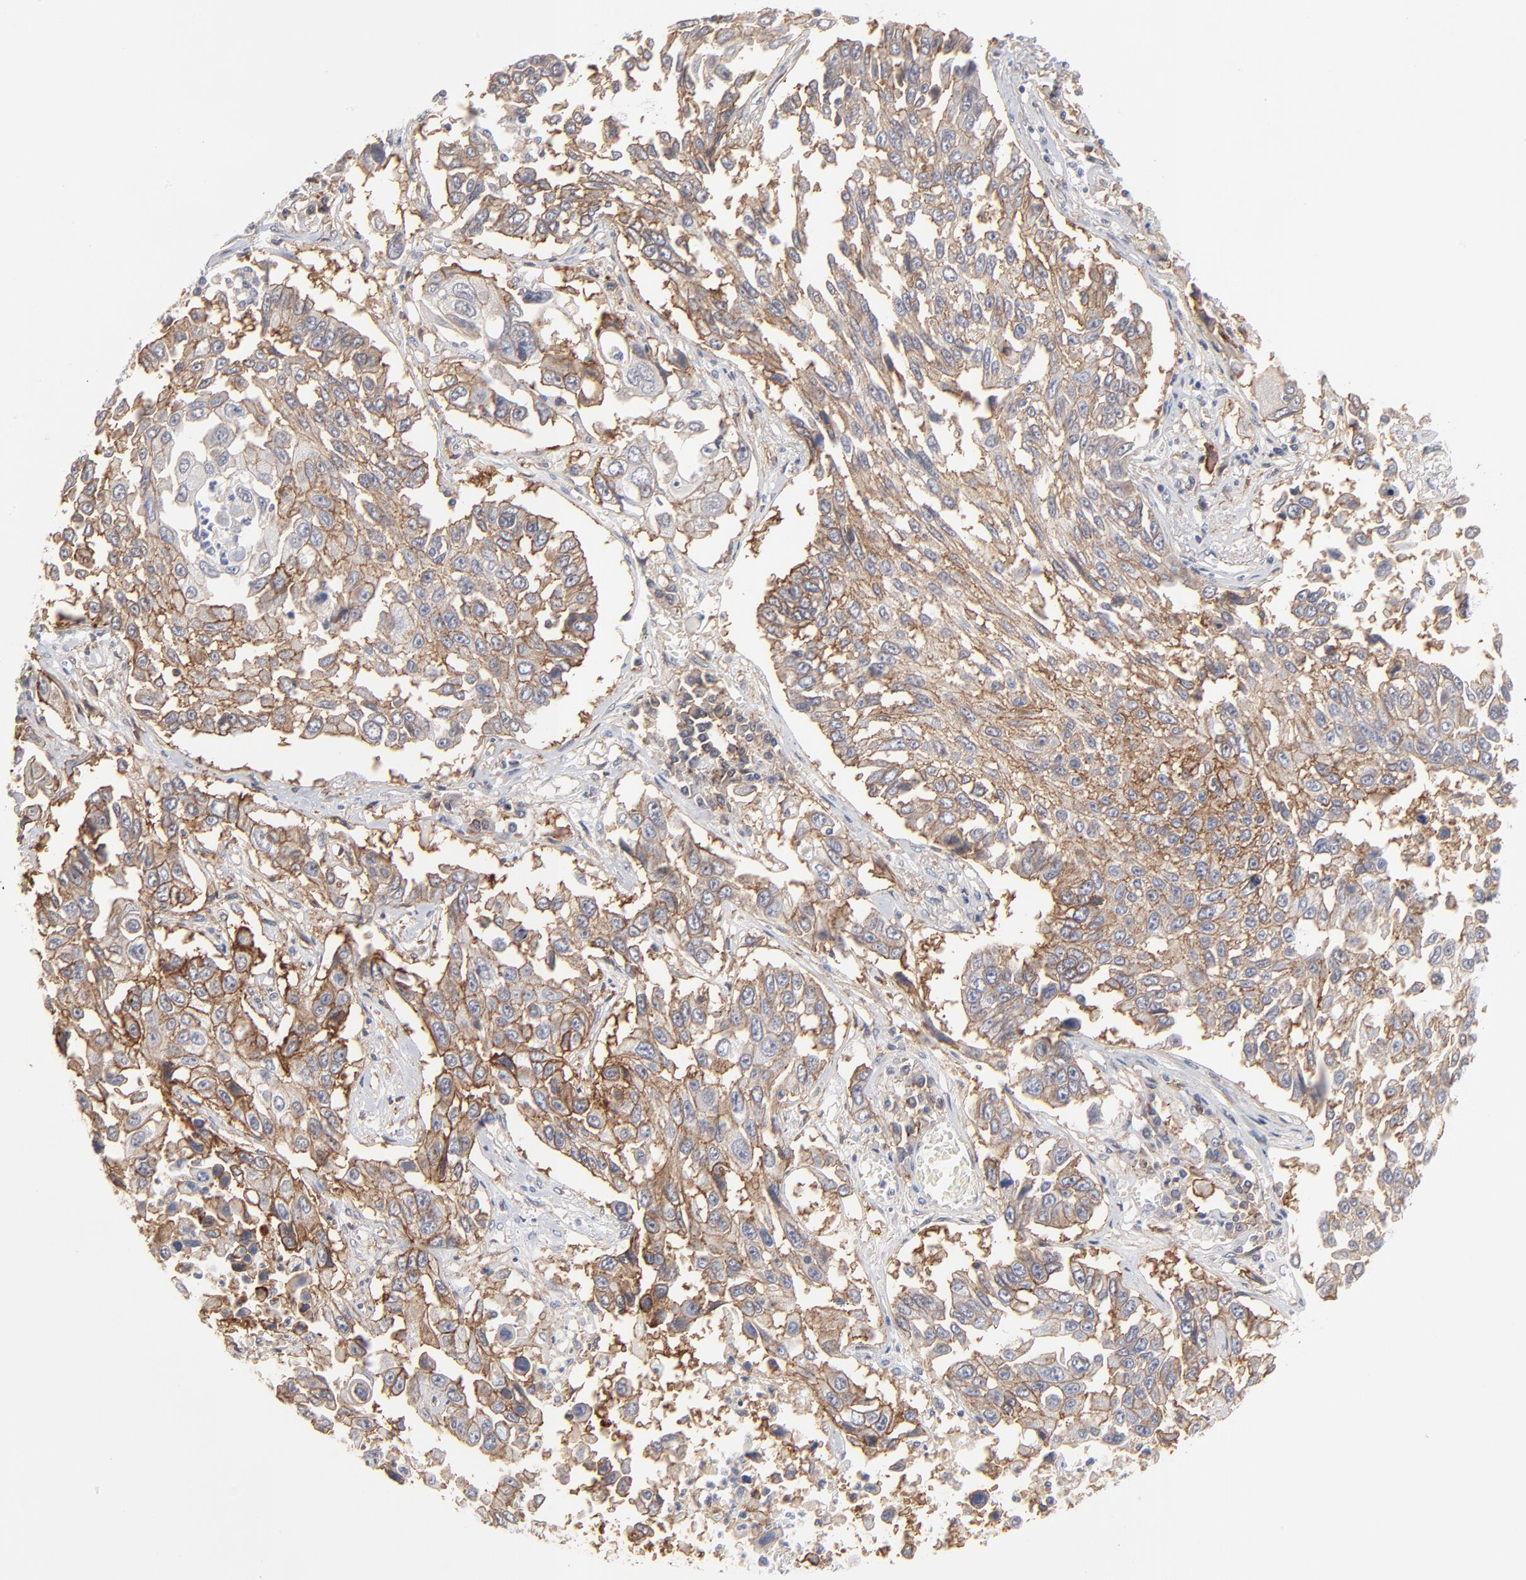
{"staining": {"intensity": "moderate", "quantity": ">75%", "location": "cytoplasmic/membranous"}, "tissue": "lung cancer", "cell_type": "Tumor cells", "image_type": "cancer", "snomed": [{"axis": "morphology", "description": "Squamous cell carcinoma, NOS"}, {"axis": "topography", "description": "Lung"}], "caption": "About >75% of tumor cells in human lung squamous cell carcinoma reveal moderate cytoplasmic/membranous protein staining as visualized by brown immunohistochemical staining.", "gene": "SLC16A1", "patient": {"sex": "male", "age": 71}}